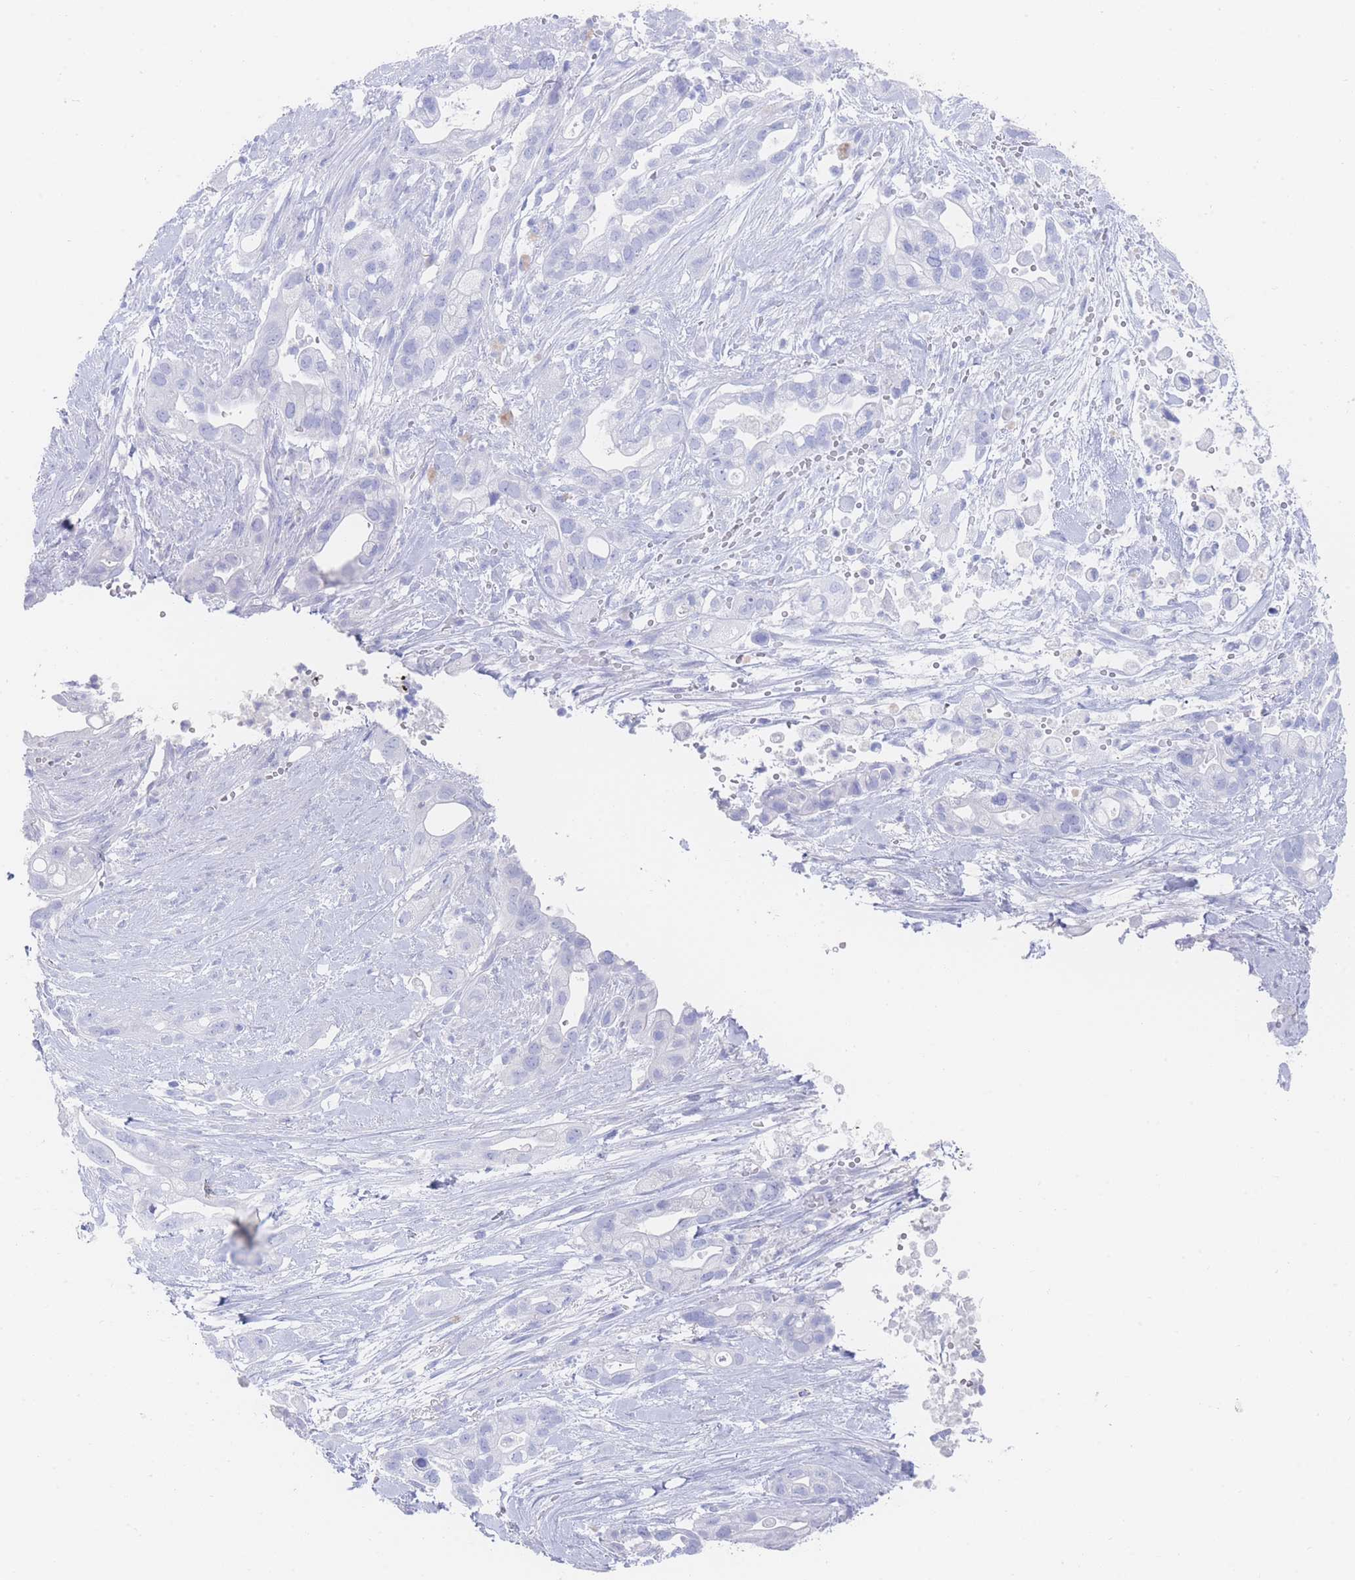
{"staining": {"intensity": "negative", "quantity": "none", "location": "none"}, "tissue": "pancreatic cancer", "cell_type": "Tumor cells", "image_type": "cancer", "snomed": [{"axis": "morphology", "description": "Adenocarcinoma, NOS"}, {"axis": "topography", "description": "Pancreas"}], "caption": "A high-resolution micrograph shows IHC staining of pancreatic cancer, which displays no significant positivity in tumor cells.", "gene": "LRRC37A", "patient": {"sex": "male", "age": 44}}